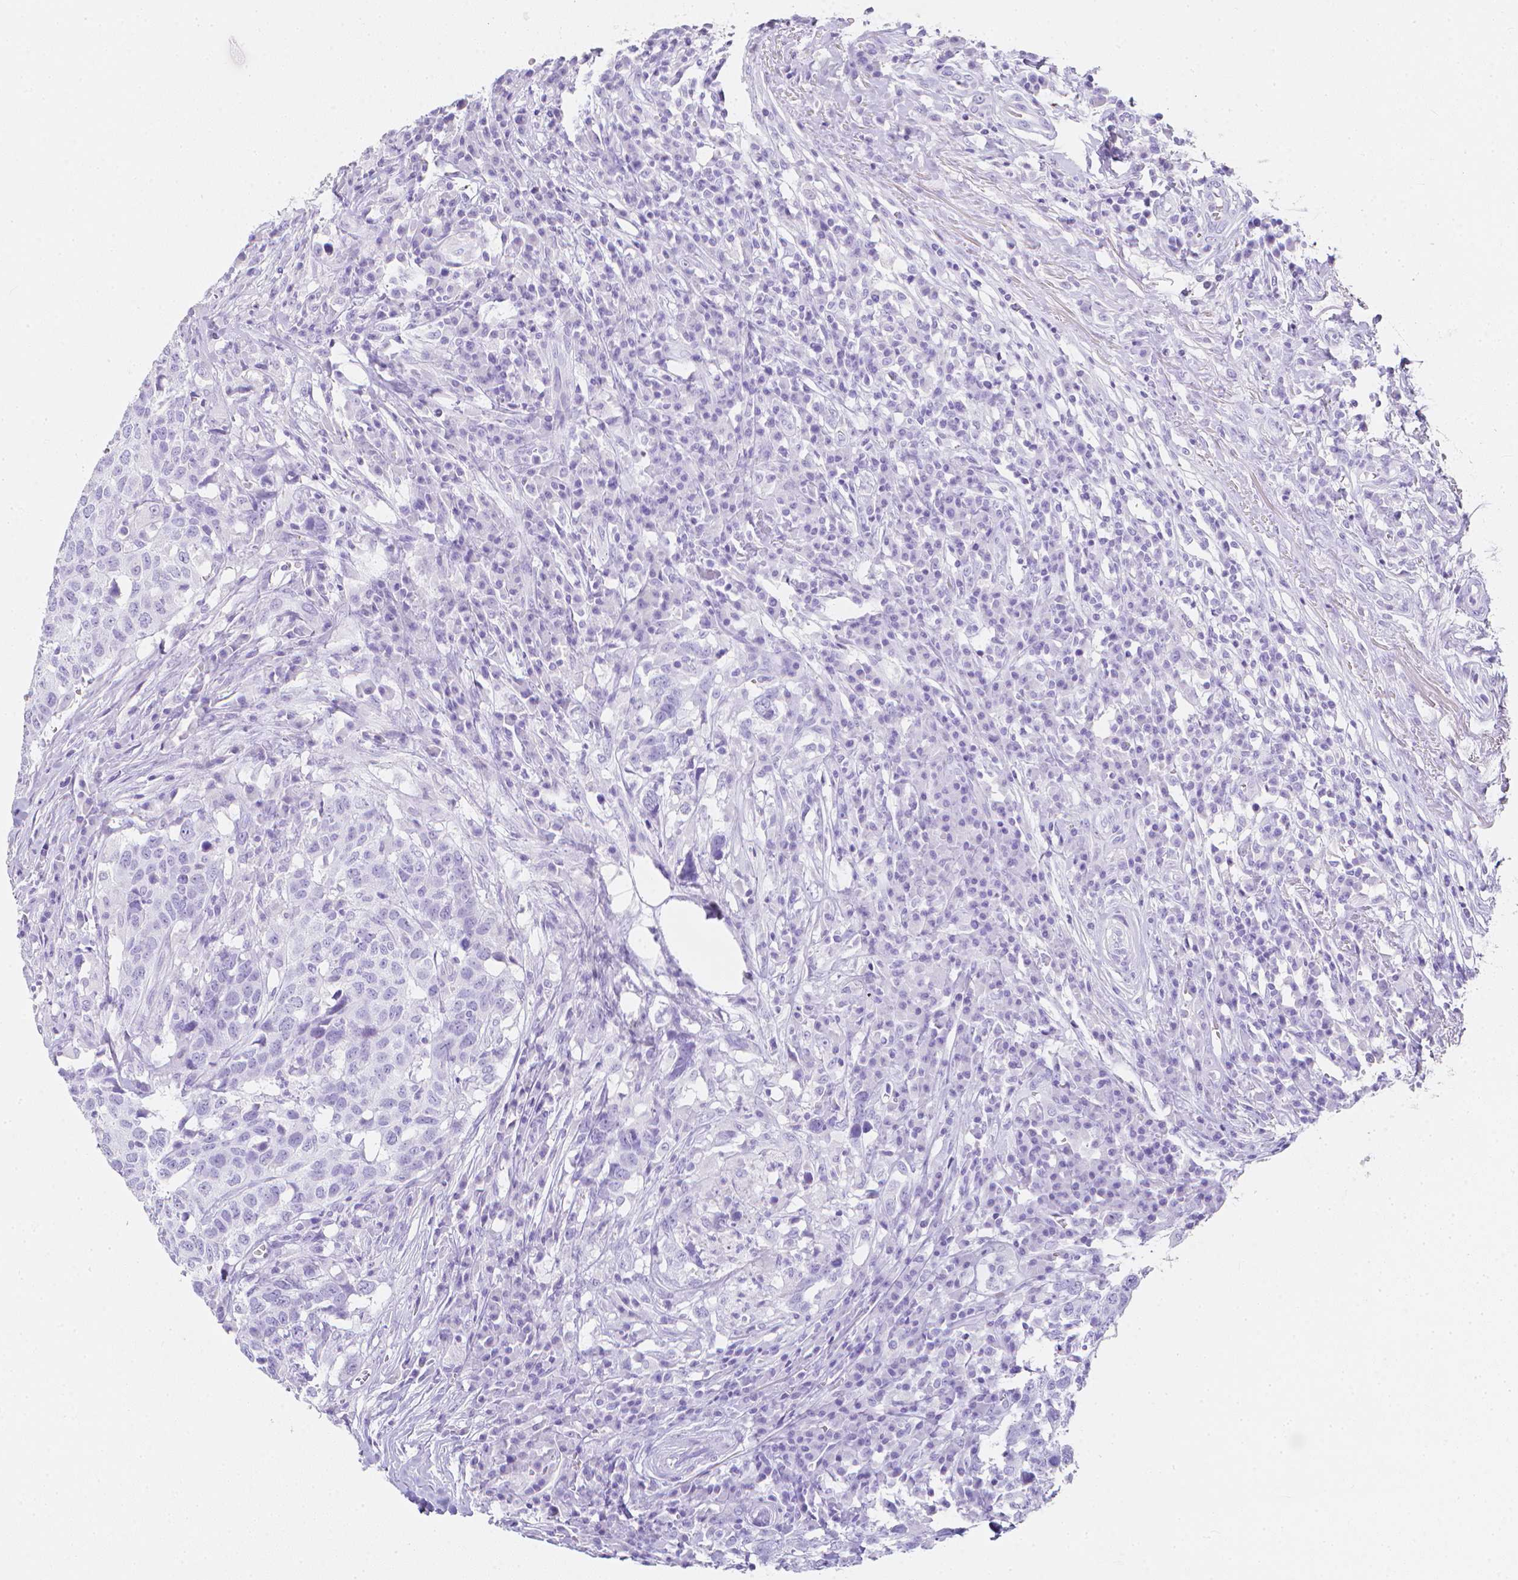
{"staining": {"intensity": "negative", "quantity": "none", "location": "none"}, "tissue": "head and neck cancer", "cell_type": "Tumor cells", "image_type": "cancer", "snomed": [{"axis": "morphology", "description": "Normal tissue, NOS"}, {"axis": "morphology", "description": "Squamous cell carcinoma, NOS"}, {"axis": "topography", "description": "Skeletal muscle"}, {"axis": "topography", "description": "Vascular tissue"}, {"axis": "topography", "description": "Peripheral nerve tissue"}, {"axis": "topography", "description": "Head-Neck"}], "caption": "Head and neck cancer was stained to show a protein in brown. There is no significant positivity in tumor cells.", "gene": "LGALS4", "patient": {"sex": "male", "age": 66}}